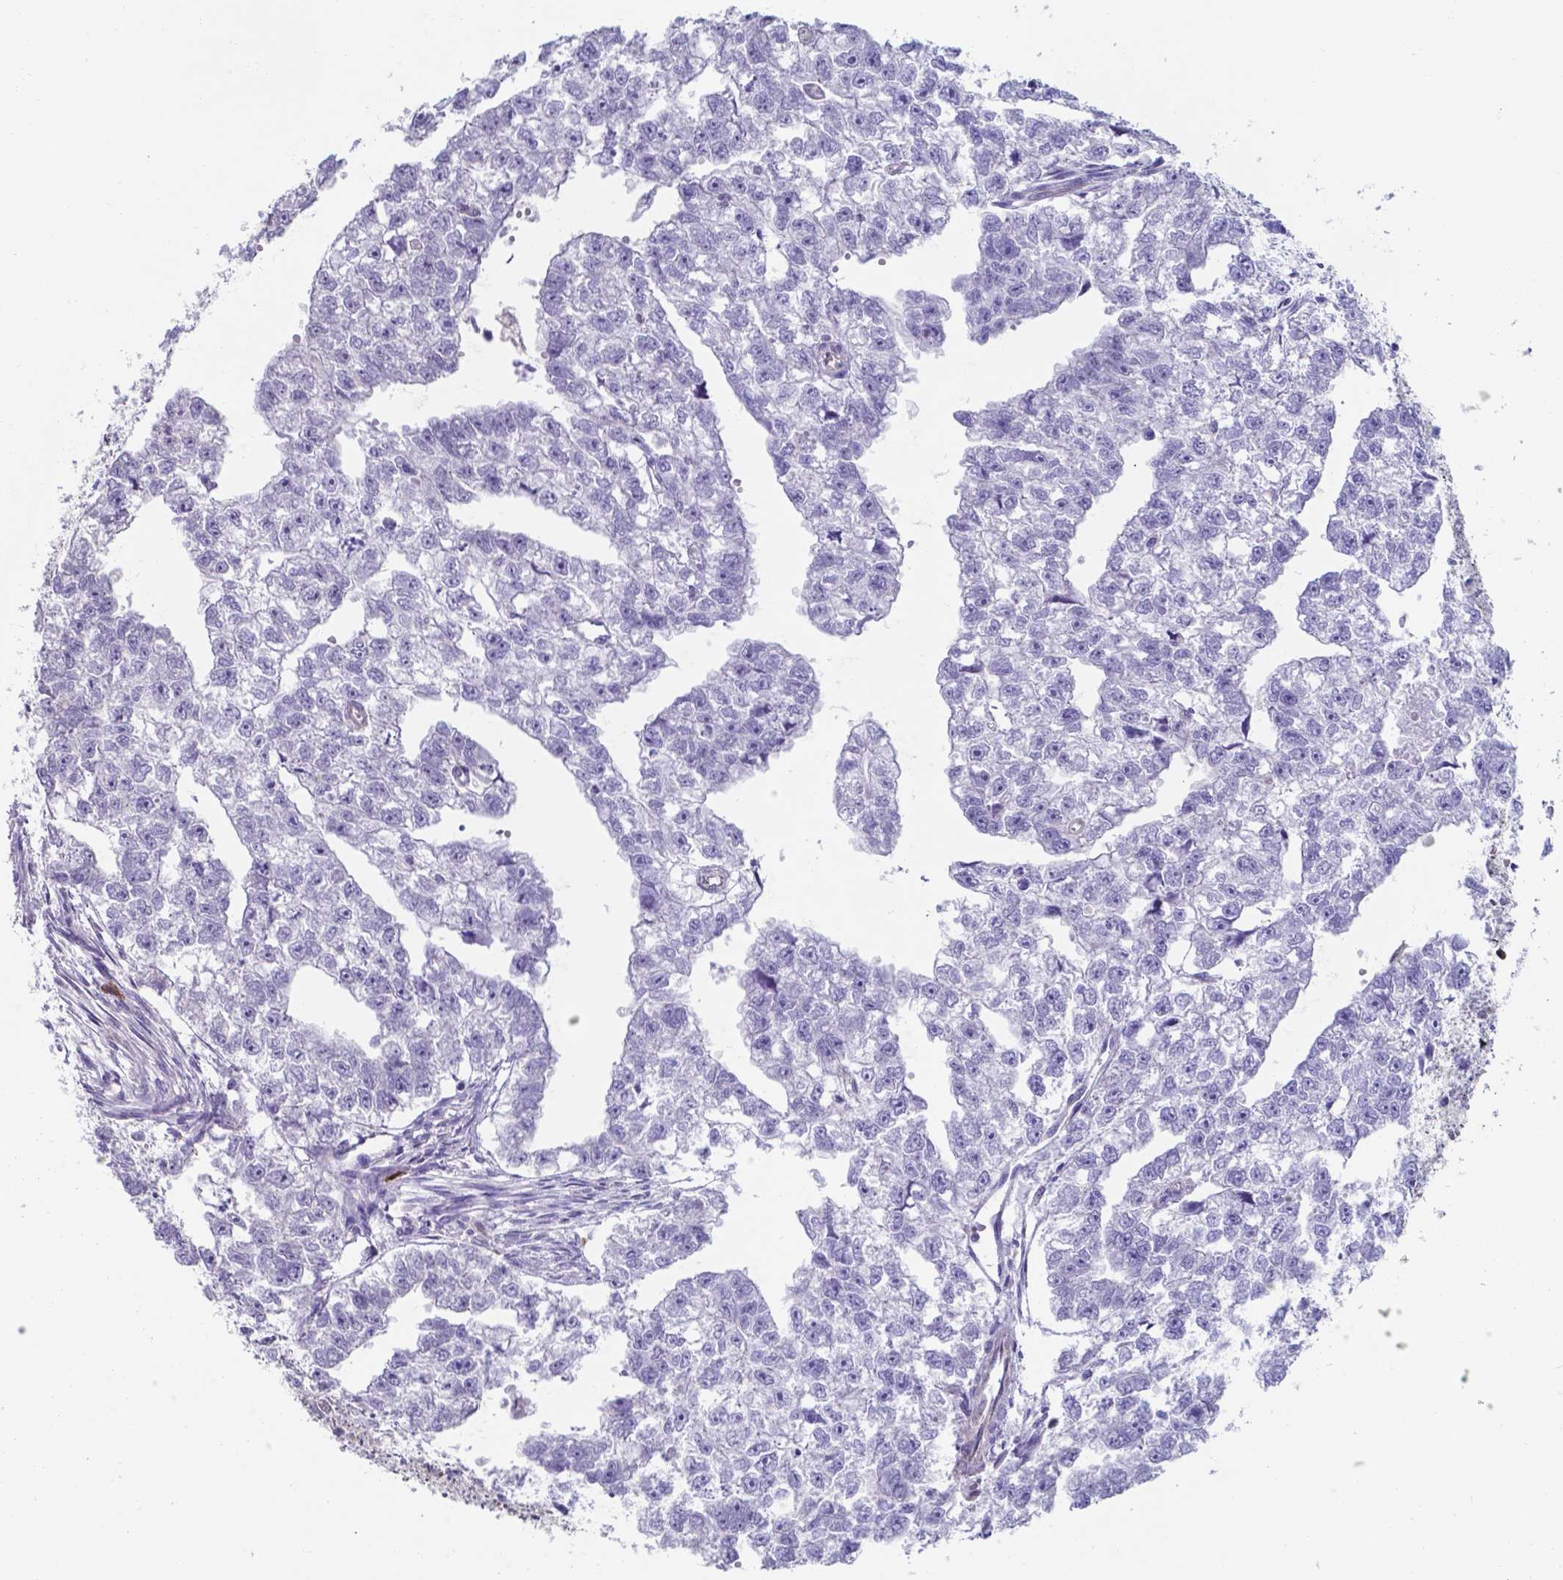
{"staining": {"intensity": "negative", "quantity": "none", "location": "none"}, "tissue": "testis cancer", "cell_type": "Tumor cells", "image_type": "cancer", "snomed": [{"axis": "morphology", "description": "Carcinoma, Embryonal, NOS"}, {"axis": "morphology", "description": "Teratoma, malignant, NOS"}, {"axis": "topography", "description": "Testis"}], "caption": "A histopathology image of human embryonal carcinoma (testis) is negative for staining in tumor cells.", "gene": "UBE2J1", "patient": {"sex": "male", "age": 44}}